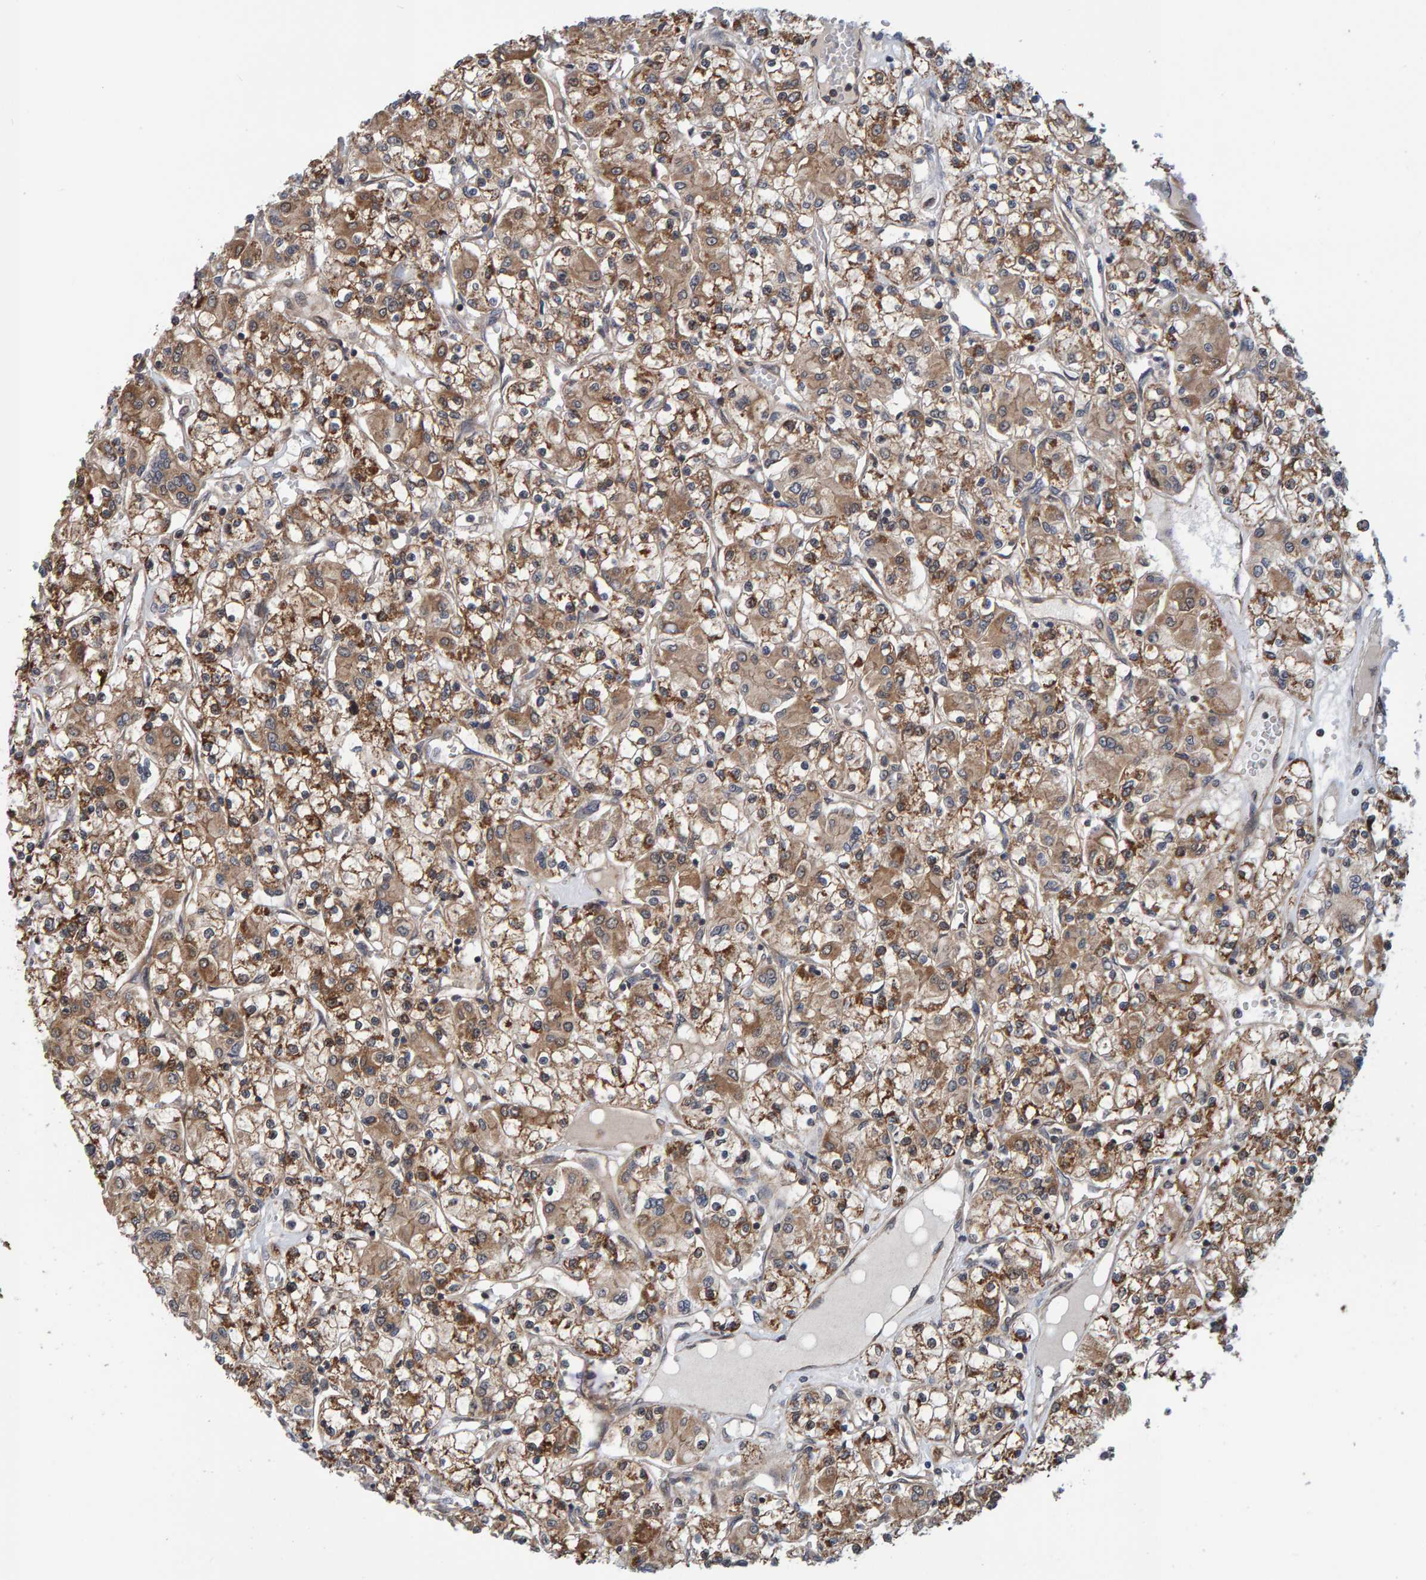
{"staining": {"intensity": "moderate", "quantity": ">75%", "location": "cytoplasmic/membranous"}, "tissue": "renal cancer", "cell_type": "Tumor cells", "image_type": "cancer", "snomed": [{"axis": "morphology", "description": "Adenocarcinoma, NOS"}, {"axis": "topography", "description": "Kidney"}], "caption": "Protein expression analysis of human renal cancer reveals moderate cytoplasmic/membranous staining in about >75% of tumor cells.", "gene": "SCRN2", "patient": {"sex": "female", "age": 59}}